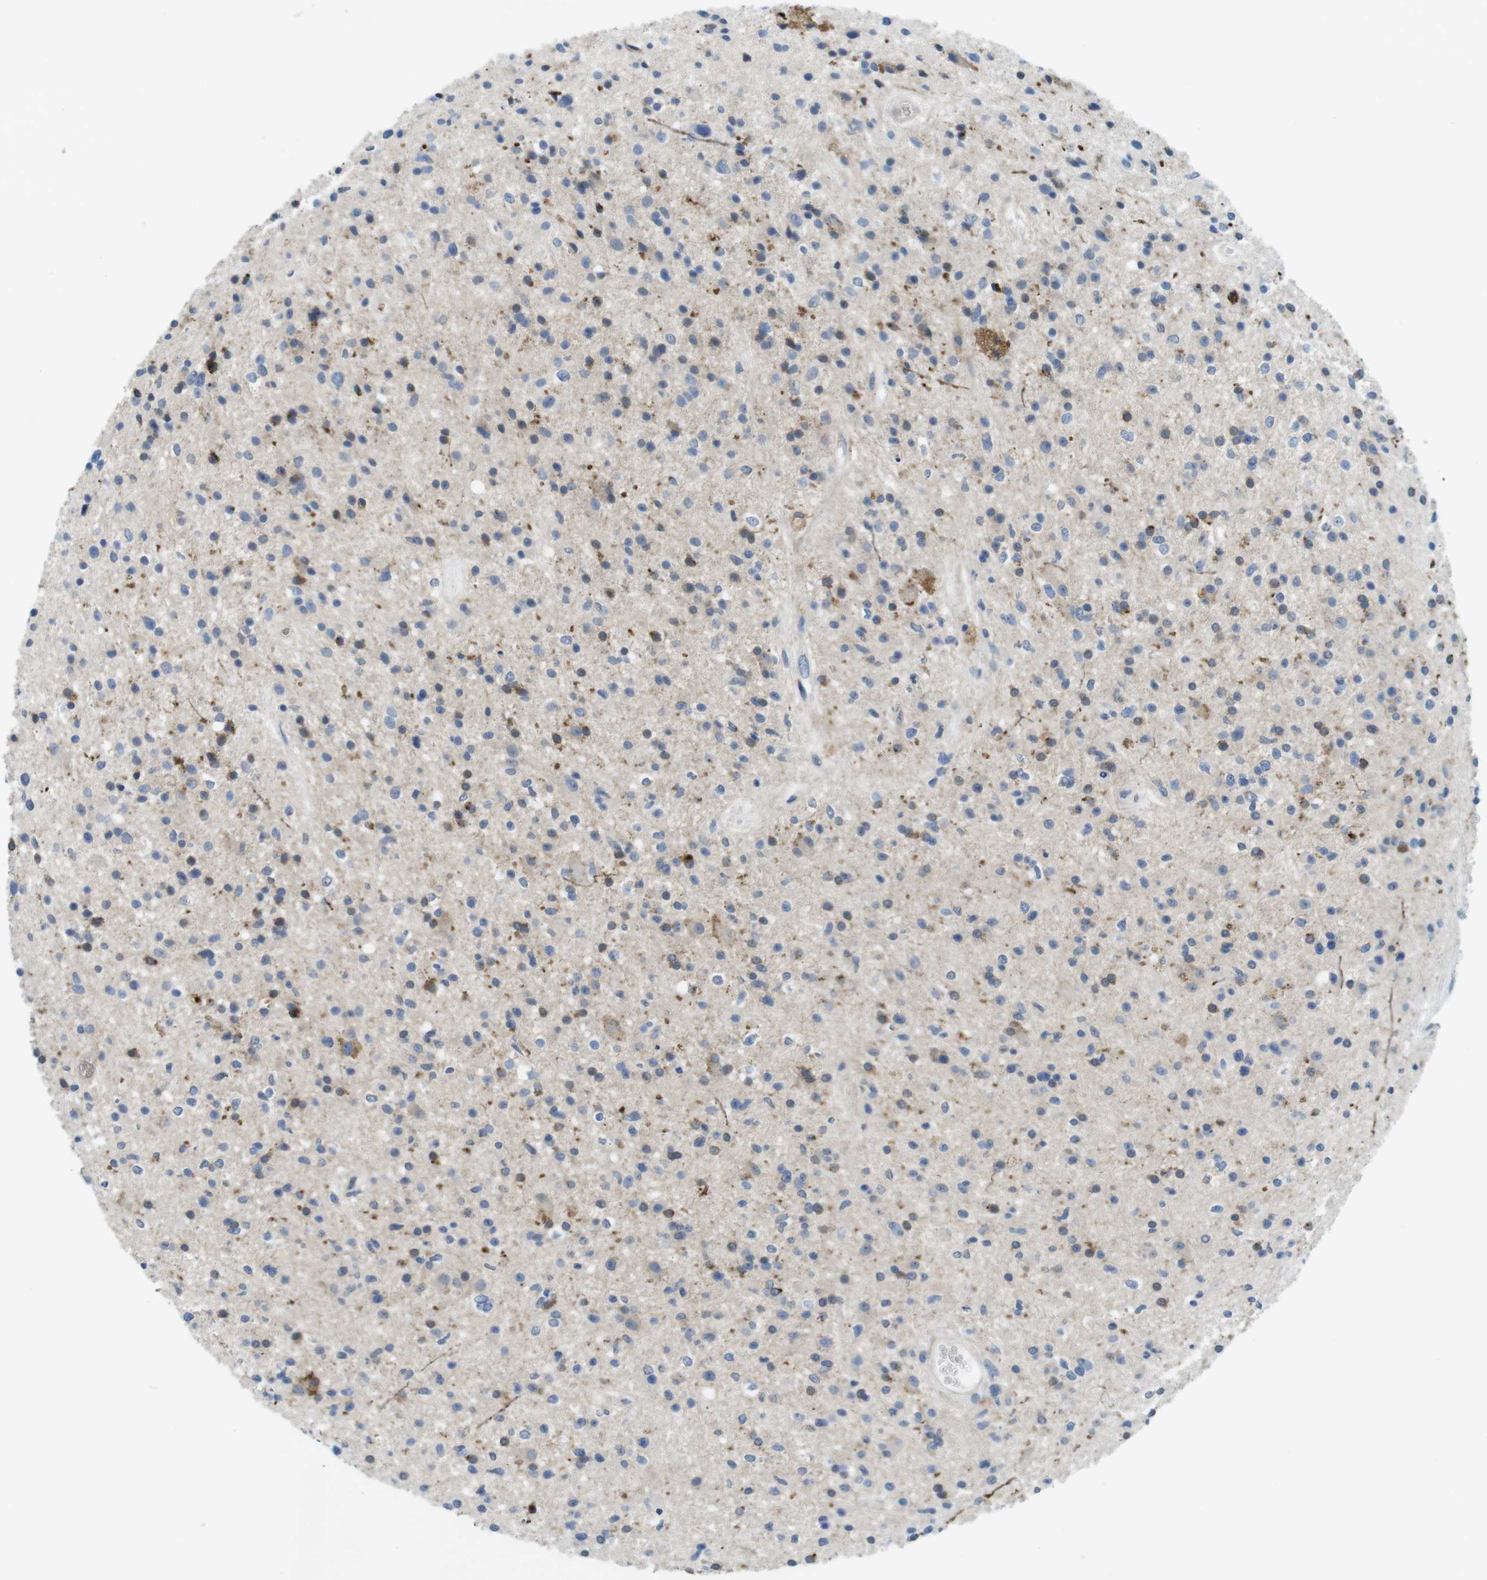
{"staining": {"intensity": "moderate", "quantity": "<25%", "location": "cytoplasmic/membranous"}, "tissue": "glioma", "cell_type": "Tumor cells", "image_type": "cancer", "snomed": [{"axis": "morphology", "description": "Glioma, malignant, High grade"}, {"axis": "topography", "description": "Brain"}], "caption": "About <25% of tumor cells in human glioma reveal moderate cytoplasmic/membranous protein positivity as visualized by brown immunohistochemical staining.", "gene": "TYW1", "patient": {"sex": "male", "age": 33}}